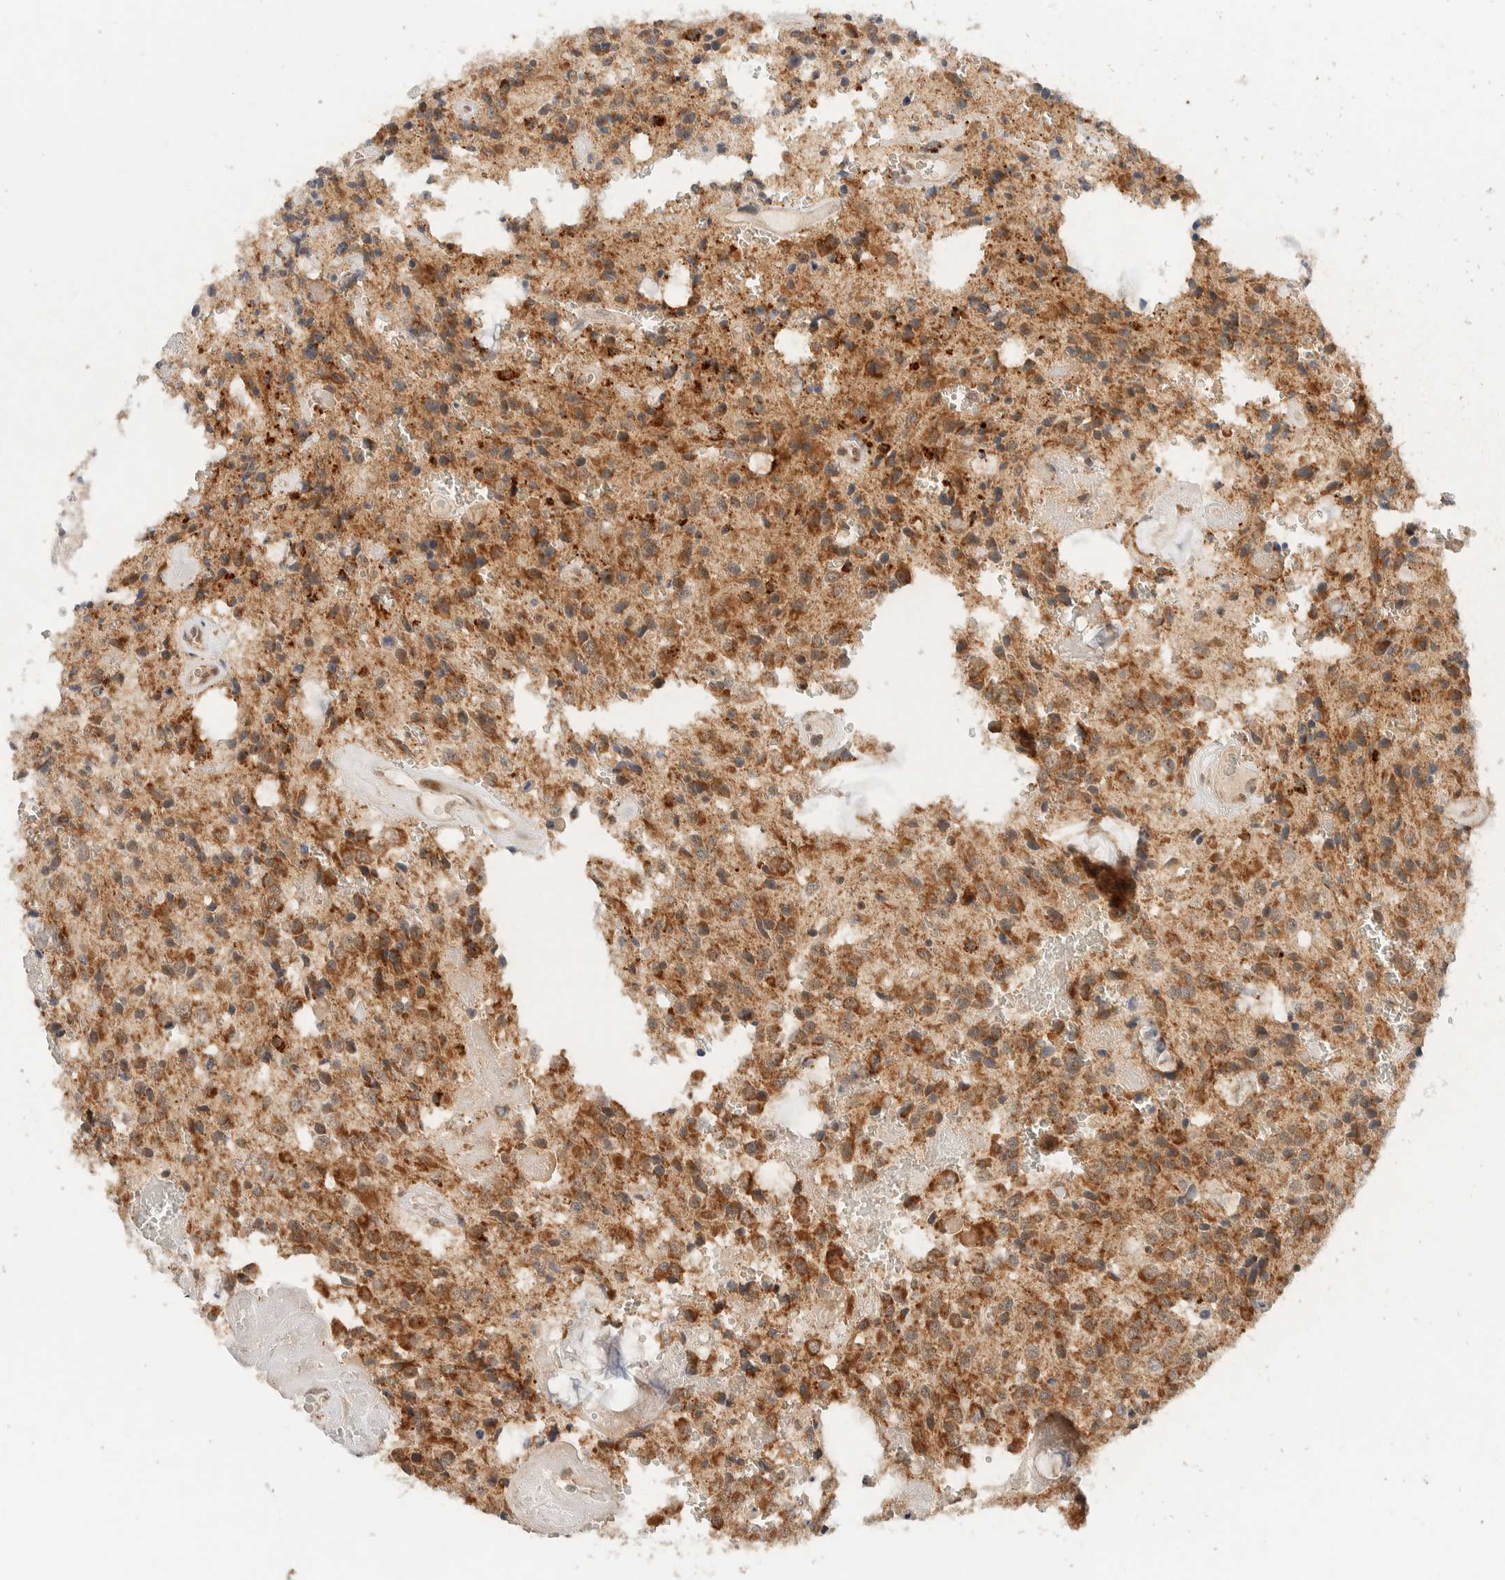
{"staining": {"intensity": "moderate", "quantity": ">75%", "location": "cytoplasmic/membranous"}, "tissue": "glioma", "cell_type": "Tumor cells", "image_type": "cancer", "snomed": [{"axis": "morphology", "description": "Glioma, malignant, Low grade"}, {"axis": "topography", "description": "Brain"}], "caption": "DAB (3,3'-diaminobenzidine) immunohistochemical staining of human malignant glioma (low-grade) exhibits moderate cytoplasmic/membranous protein expression in about >75% of tumor cells. The protein of interest is stained brown, and the nuclei are stained in blue (DAB (3,3'-diaminobenzidine) IHC with brightfield microscopy, high magnification).", "gene": "MRPL41", "patient": {"sex": "male", "age": 58}}